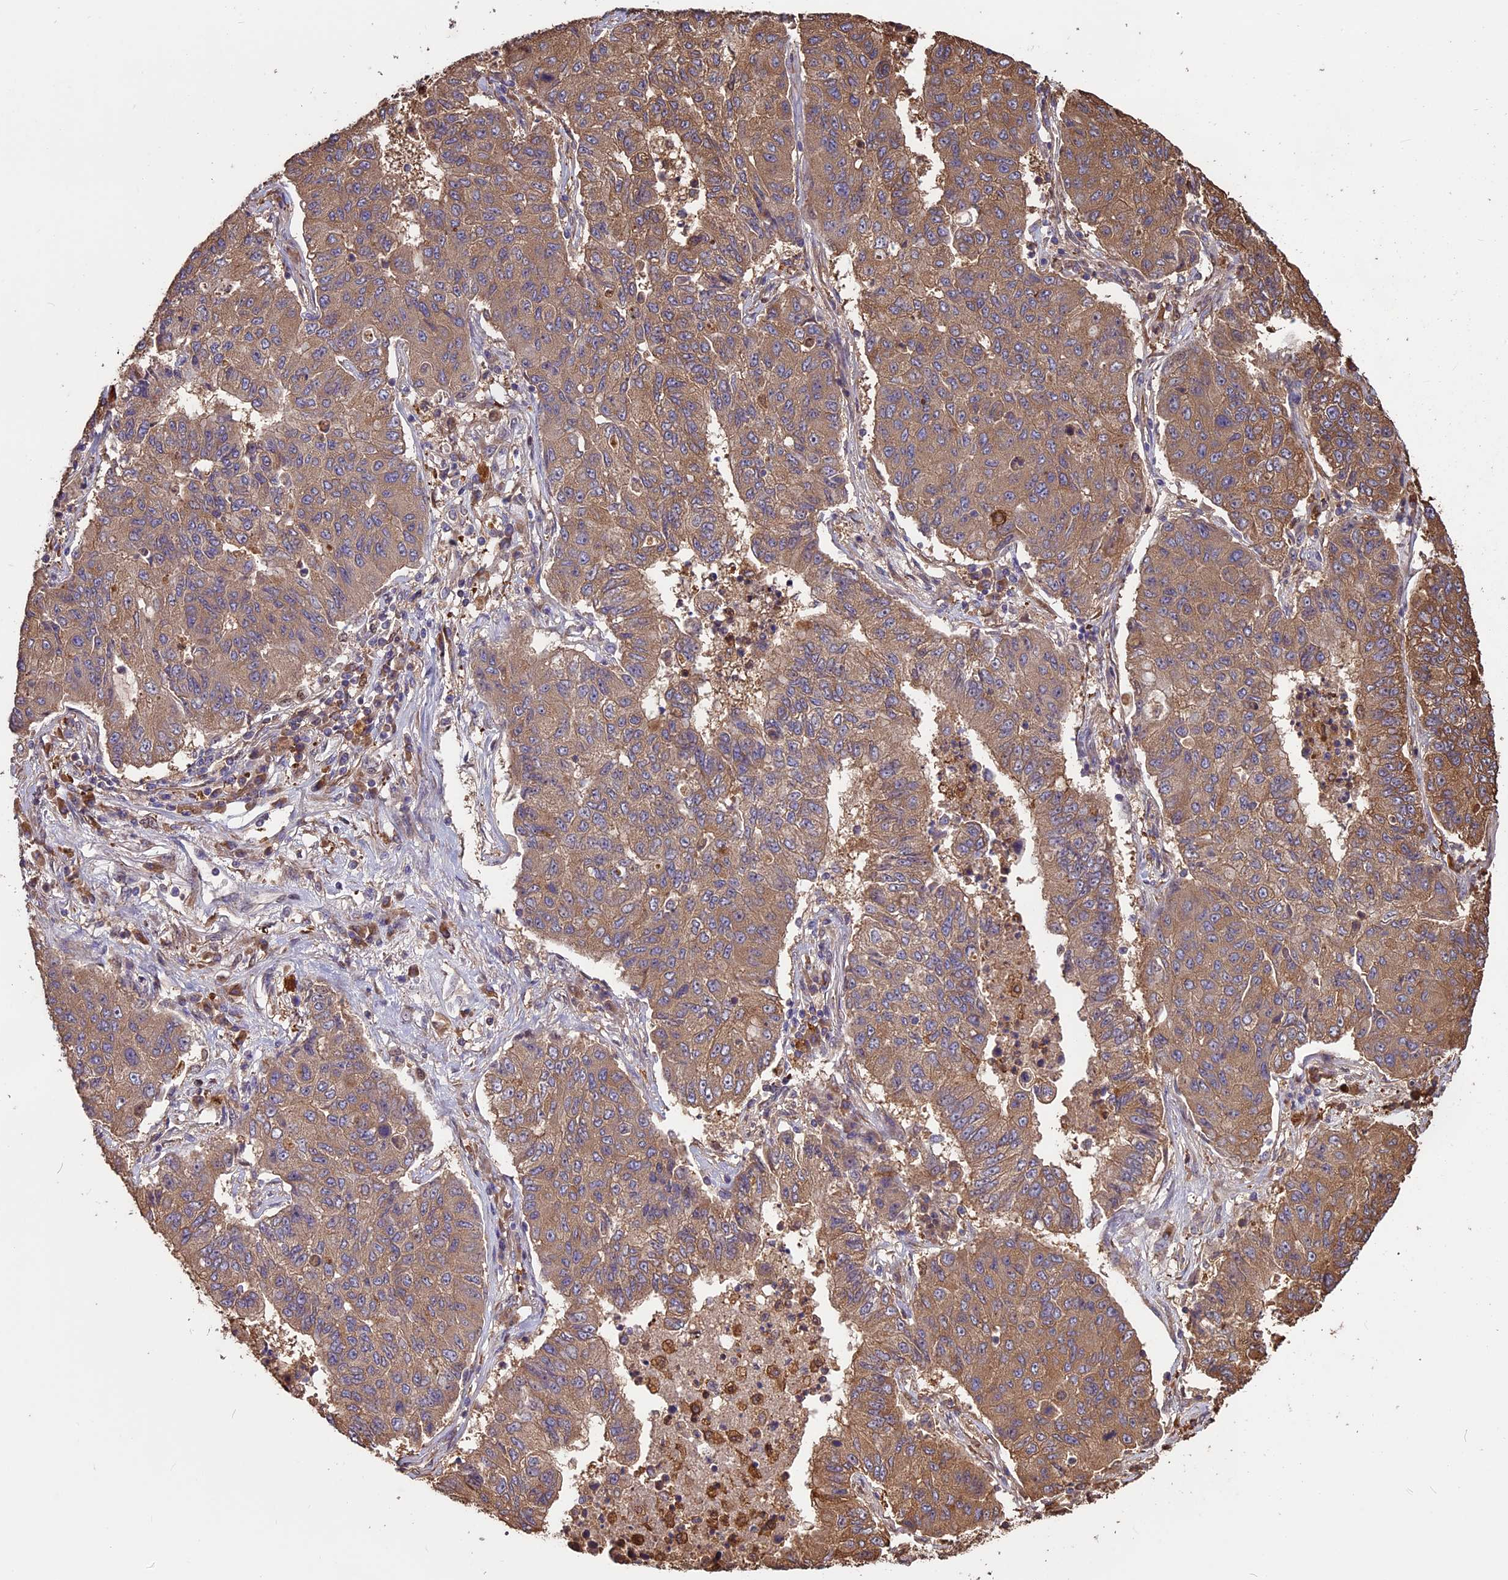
{"staining": {"intensity": "moderate", "quantity": ">75%", "location": "cytoplasmic/membranous"}, "tissue": "lung cancer", "cell_type": "Tumor cells", "image_type": "cancer", "snomed": [{"axis": "morphology", "description": "Squamous cell carcinoma, NOS"}, {"axis": "topography", "description": "Lung"}], "caption": "A high-resolution photomicrograph shows immunohistochemistry (IHC) staining of lung cancer (squamous cell carcinoma), which displays moderate cytoplasmic/membranous staining in approximately >75% of tumor cells.", "gene": "VWA3A", "patient": {"sex": "male", "age": 74}}